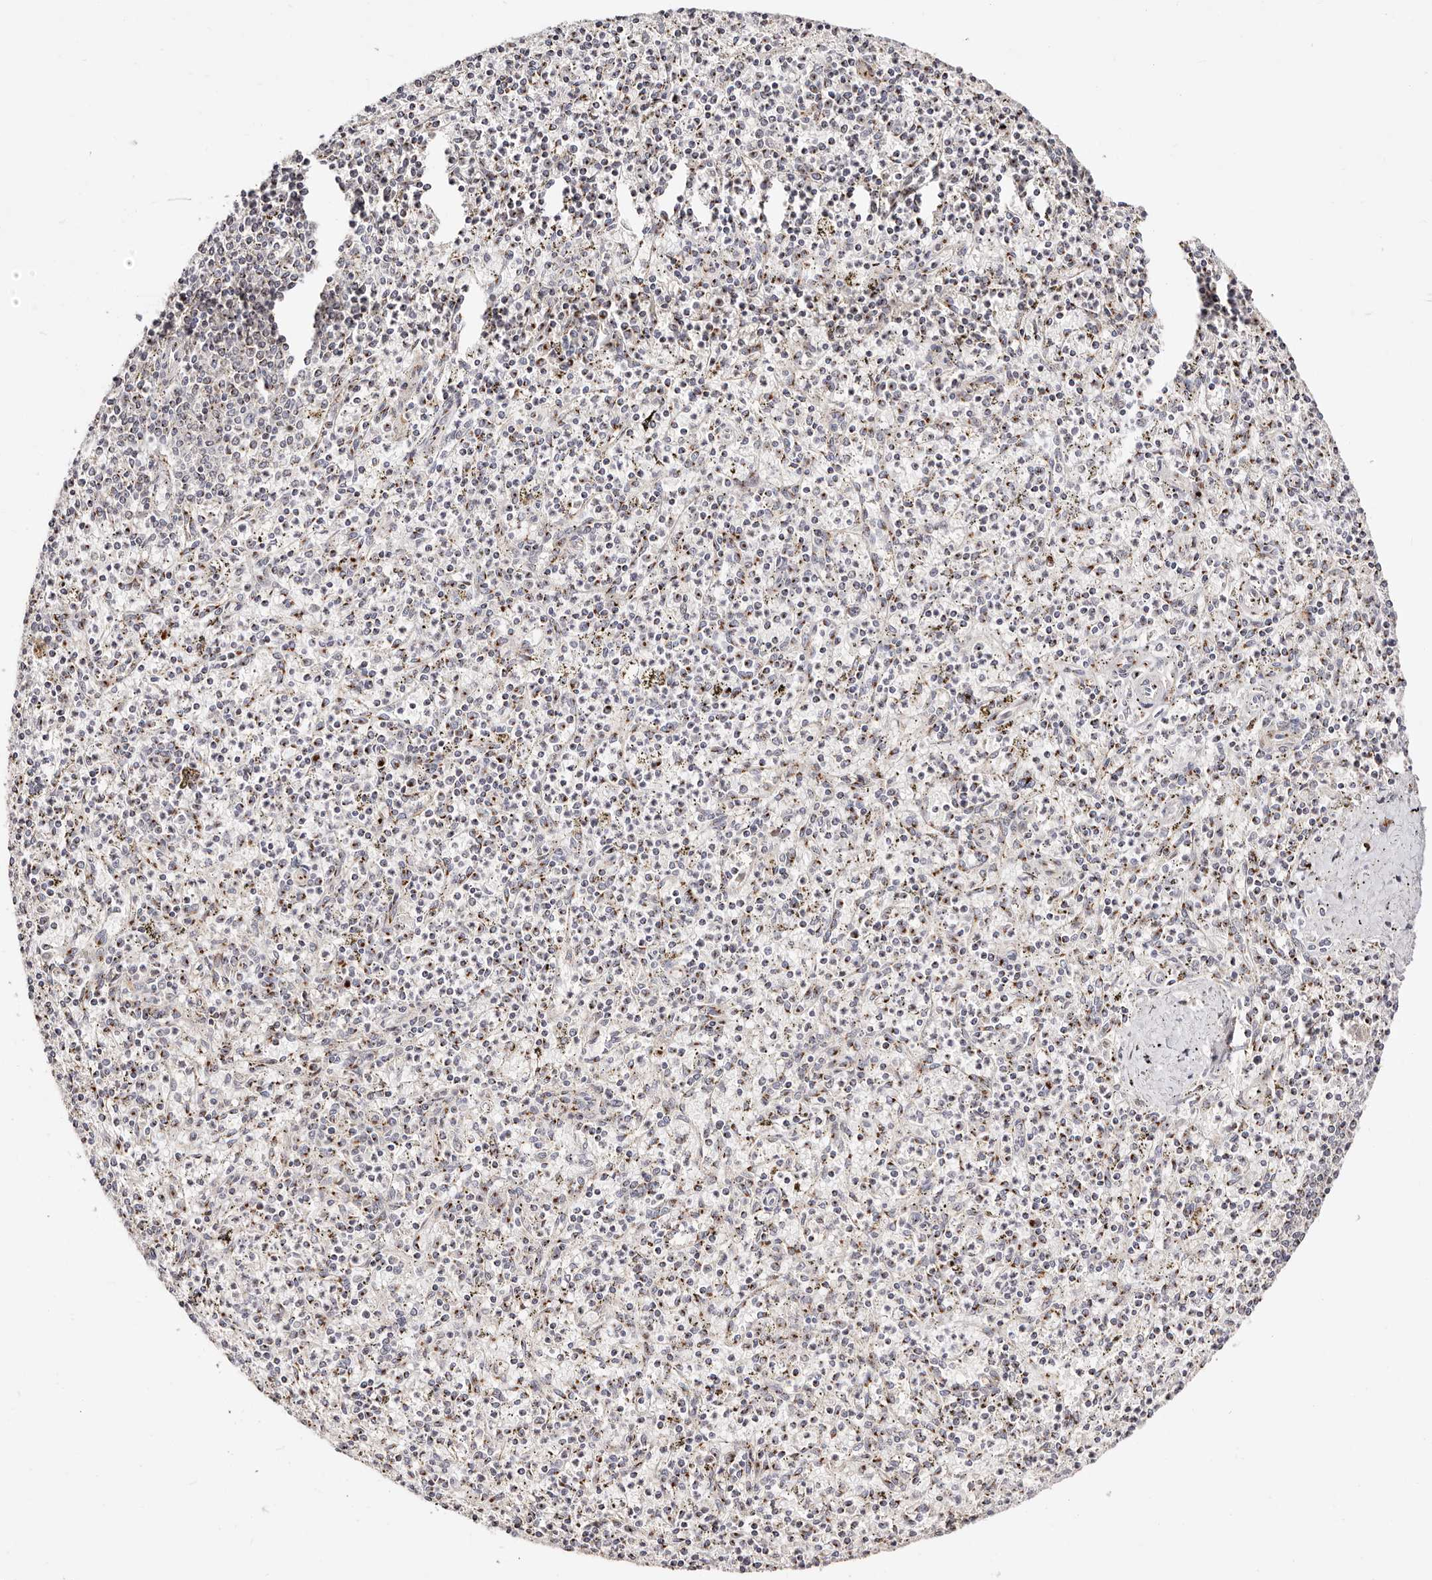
{"staining": {"intensity": "moderate", "quantity": "25%-75%", "location": "cytoplasmic/membranous"}, "tissue": "spleen", "cell_type": "Cells in red pulp", "image_type": "normal", "snomed": [{"axis": "morphology", "description": "Normal tissue, NOS"}, {"axis": "topography", "description": "Spleen"}], "caption": "Immunohistochemistry (IHC) micrograph of normal spleen stained for a protein (brown), which displays medium levels of moderate cytoplasmic/membranous expression in approximately 25%-75% of cells in red pulp.", "gene": "MAPK6", "patient": {"sex": "male", "age": 72}}